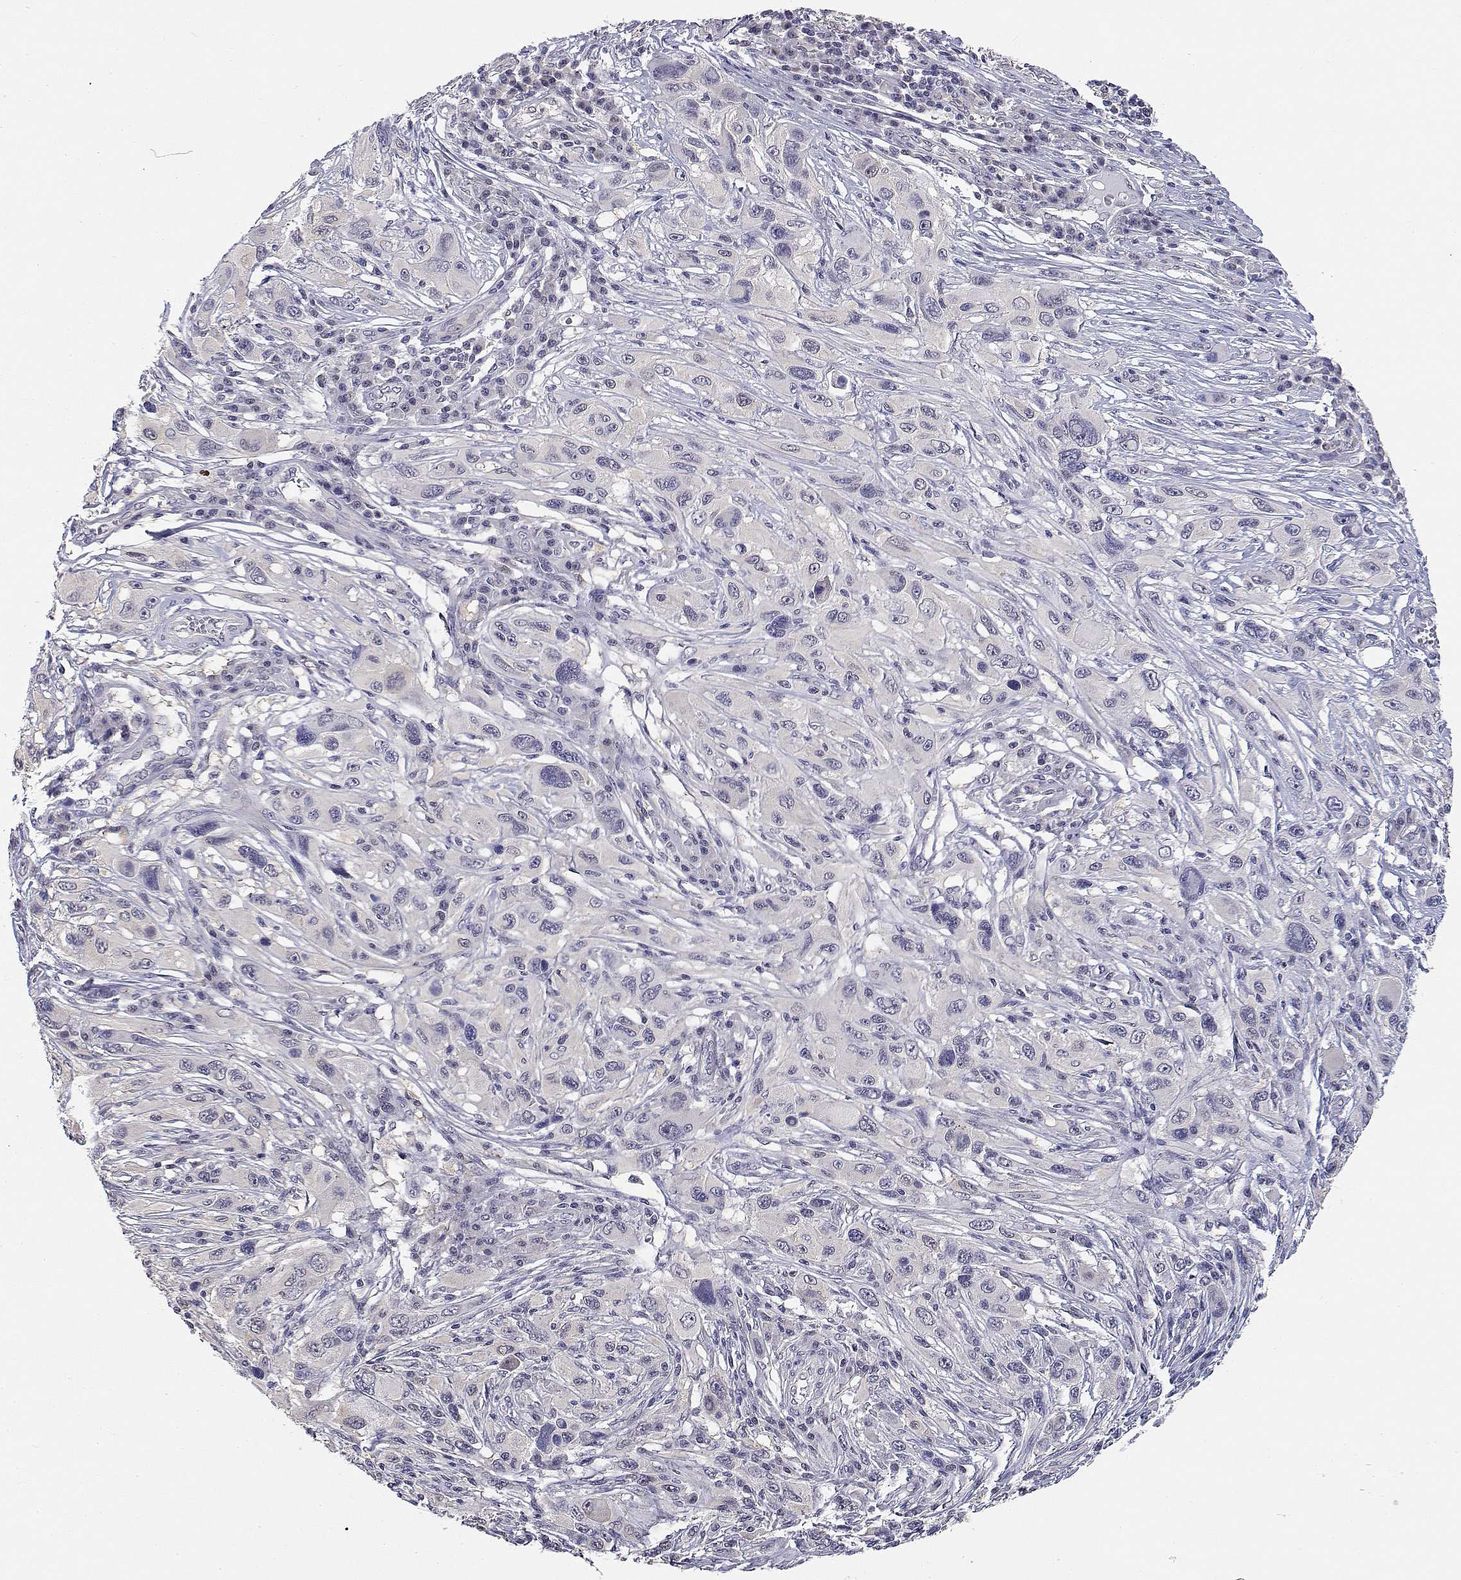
{"staining": {"intensity": "negative", "quantity": "none", "location": "none"}, "tissue": "melanoma", "cell_type": "Tumor cells", "image_type": "cancer", "snomed": [{"axis": "morphology", "description": "Malignant melanoma, NOS"}, {"axis": "topography", "description": "Skin"}], "caption": "Tumor cells are negative for brown protein staining in melanoma. (Brightfield microscopy of DAB IHC at high magnification).", "gene": "ADA", "patient": {"sex": "male", "age": 53}}